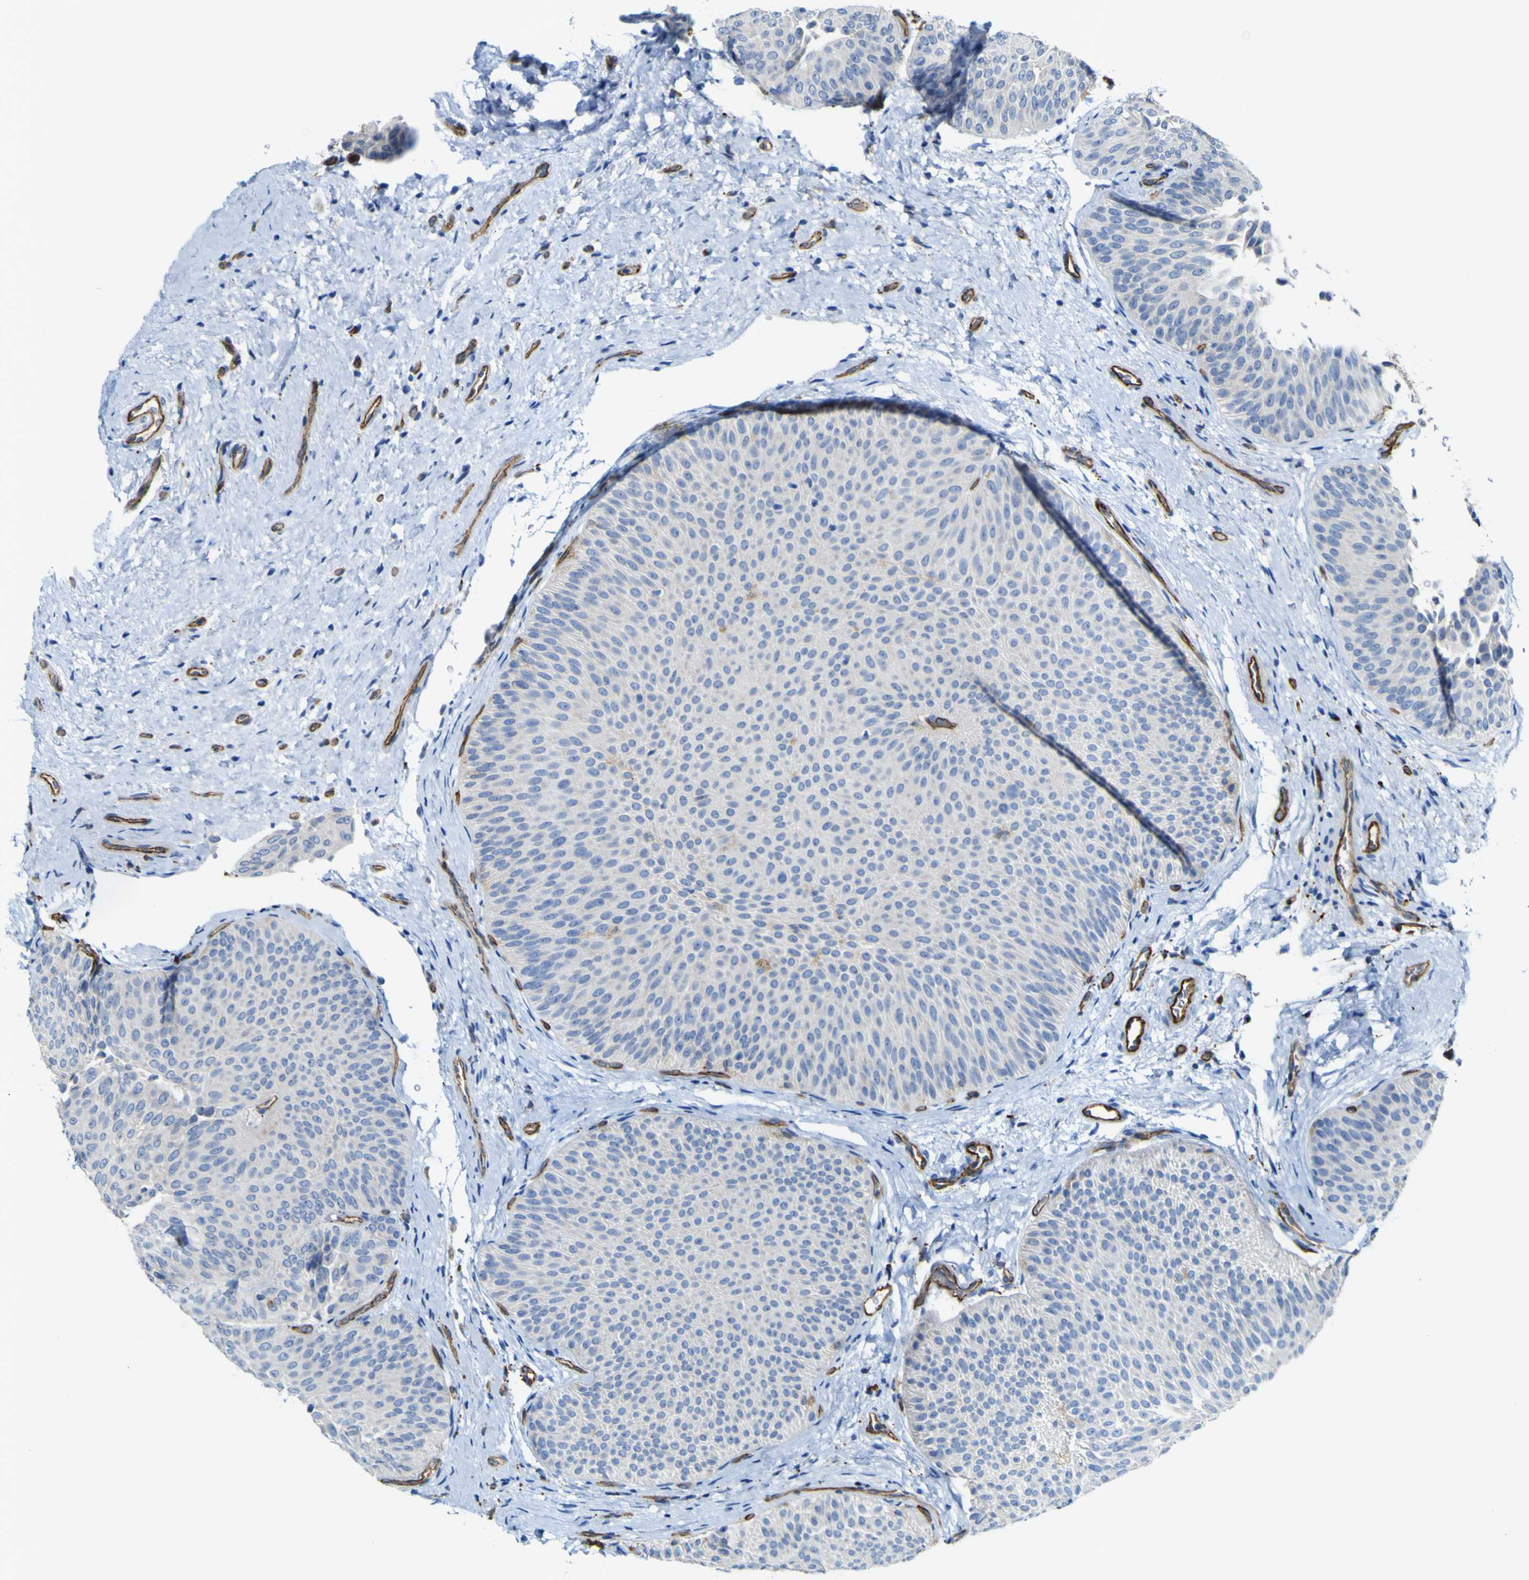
{"staining": {"intensity": "negative", "quantity": "none", "location": "none"}, "tissue": "urothelial cancer", "cell_type": "Tumor cells", "image_type": "cancer", "snomed": [{"axis": "morphology", "description": "Urothelial carcinoma, Low grade"}, {"axis": "topography", "description": "Urinary bladder"}], "caption": "Tumor cells show no significant expression in urothelial cancer.", "gene": "CD93", "patient": {"sex": "female", "age": 60}}